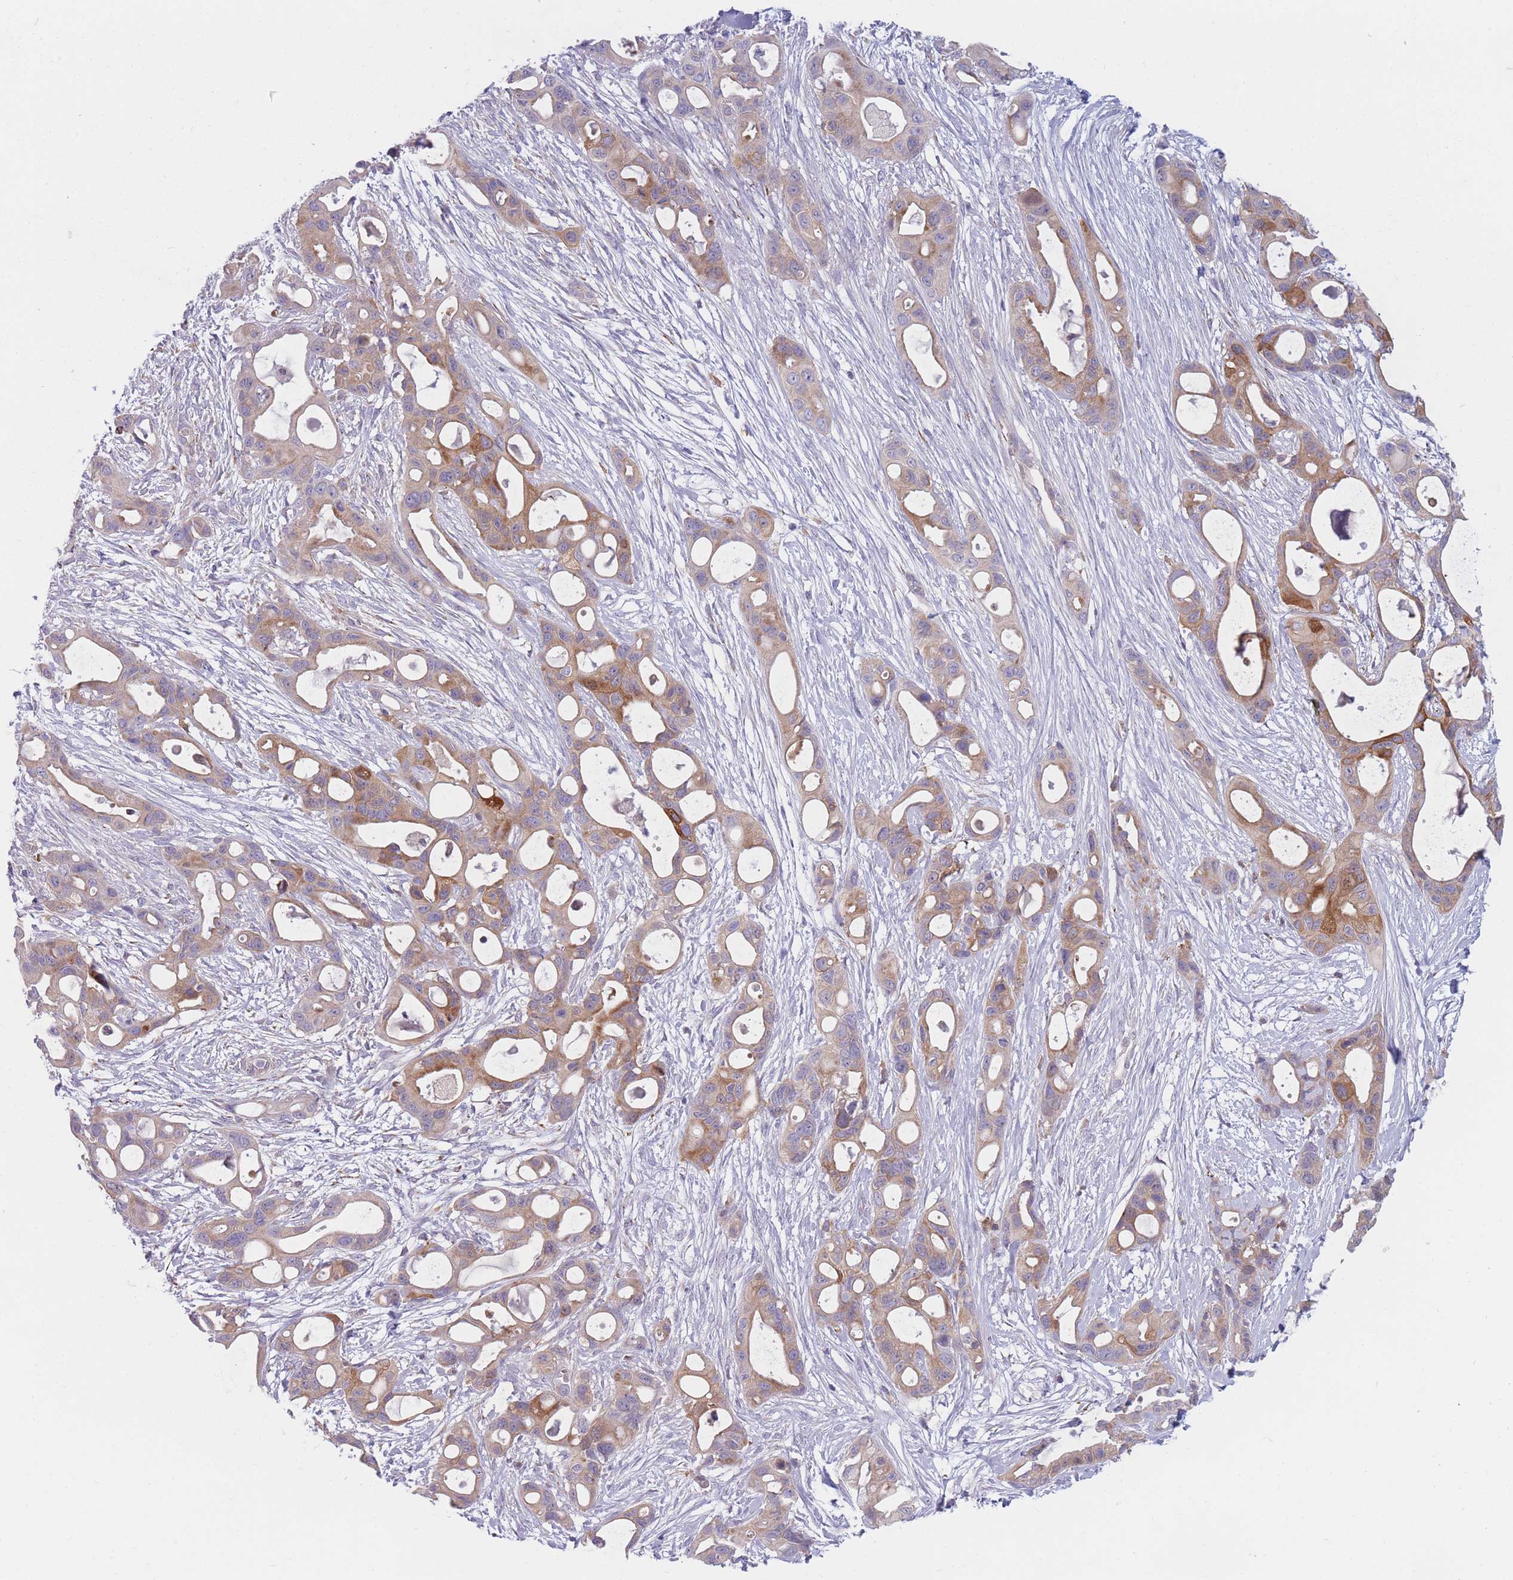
{"staining": {"intensity": "moderate", "quantity": ">75%", "location": "cytoplasmic/membranous"}, "tissue": "ovarian cancer", "cell_type": "Tumor cells", "image_type": "cancer", "snomed": [{"axis": "morphology", "description": "Cystadenocarcinoma, mucinous, NOS"}, {"axis": "topography", "description": "Ovary"}], "caption": "This histopathology image displays immunohistochemistry staining of human mucinous cystadenocarcinoma (ovarian), with medium moderate cytoplasmic/membranous staining in approximately >75% of tumor cells.", "gene": "PDE4A", "patient": {"sex": "female", "age": 70}}